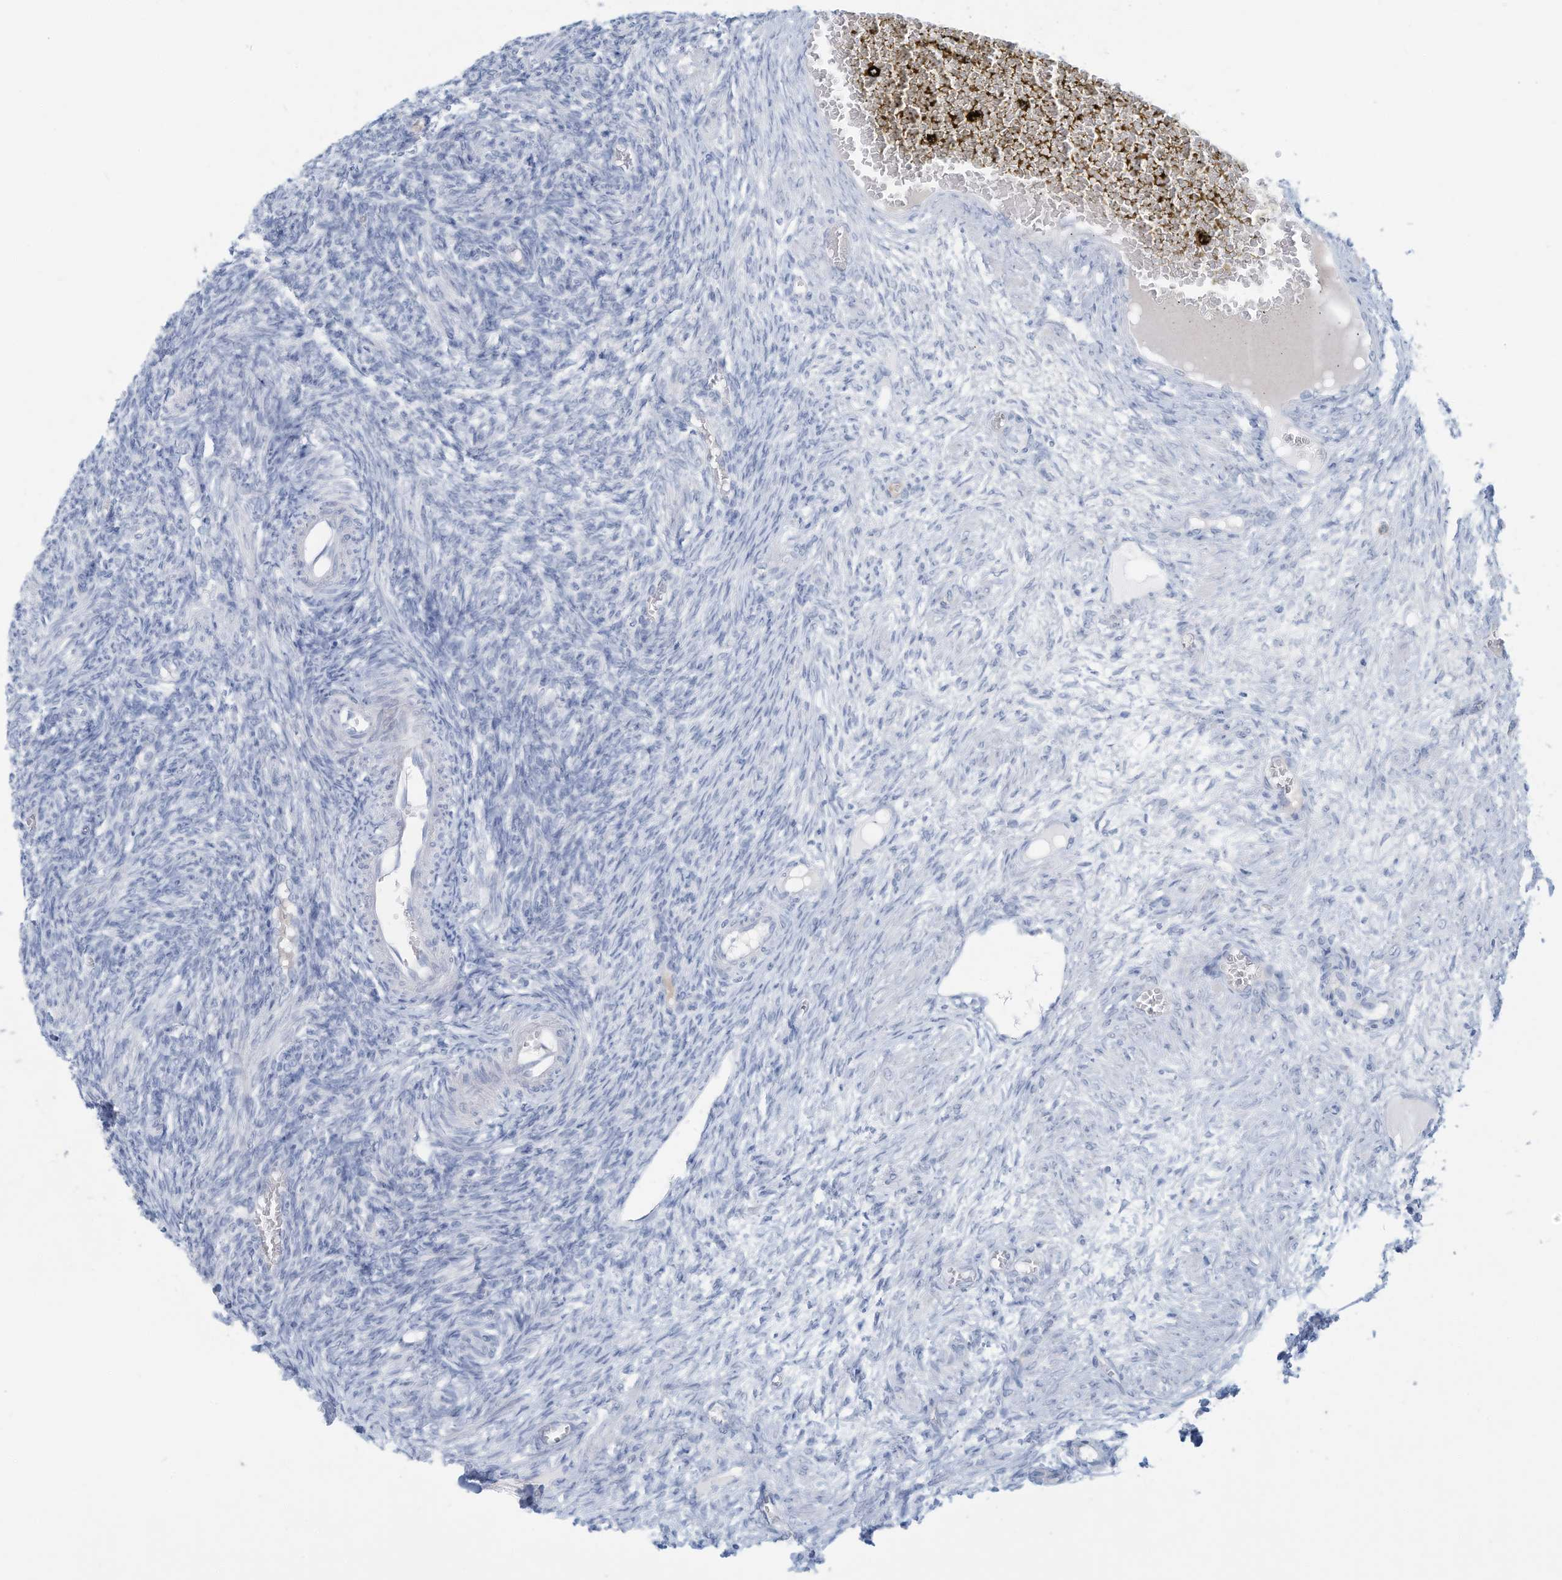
{"staining": {"intensity": "negative", "quantity": "none", "location": "none"}, "tissue": "ovary", "cell_type": "Ovarian stroma cells", "image_type": "normal", "snomed": [{"axis": "morphology", "description": "Normal tissue, NOS"}, {"axis": "topography", "description": "Ovary"}], "caption": "IHC of normal ovary demonstrates no expression in ovarian stroma cells. (DAB (3,3'-diaminobenzidine) immunohistochemistry visualized using brightfield microscopy, high magnification).", "gene": "ERI2", "patient": {"sex": "female", "age": 27}}